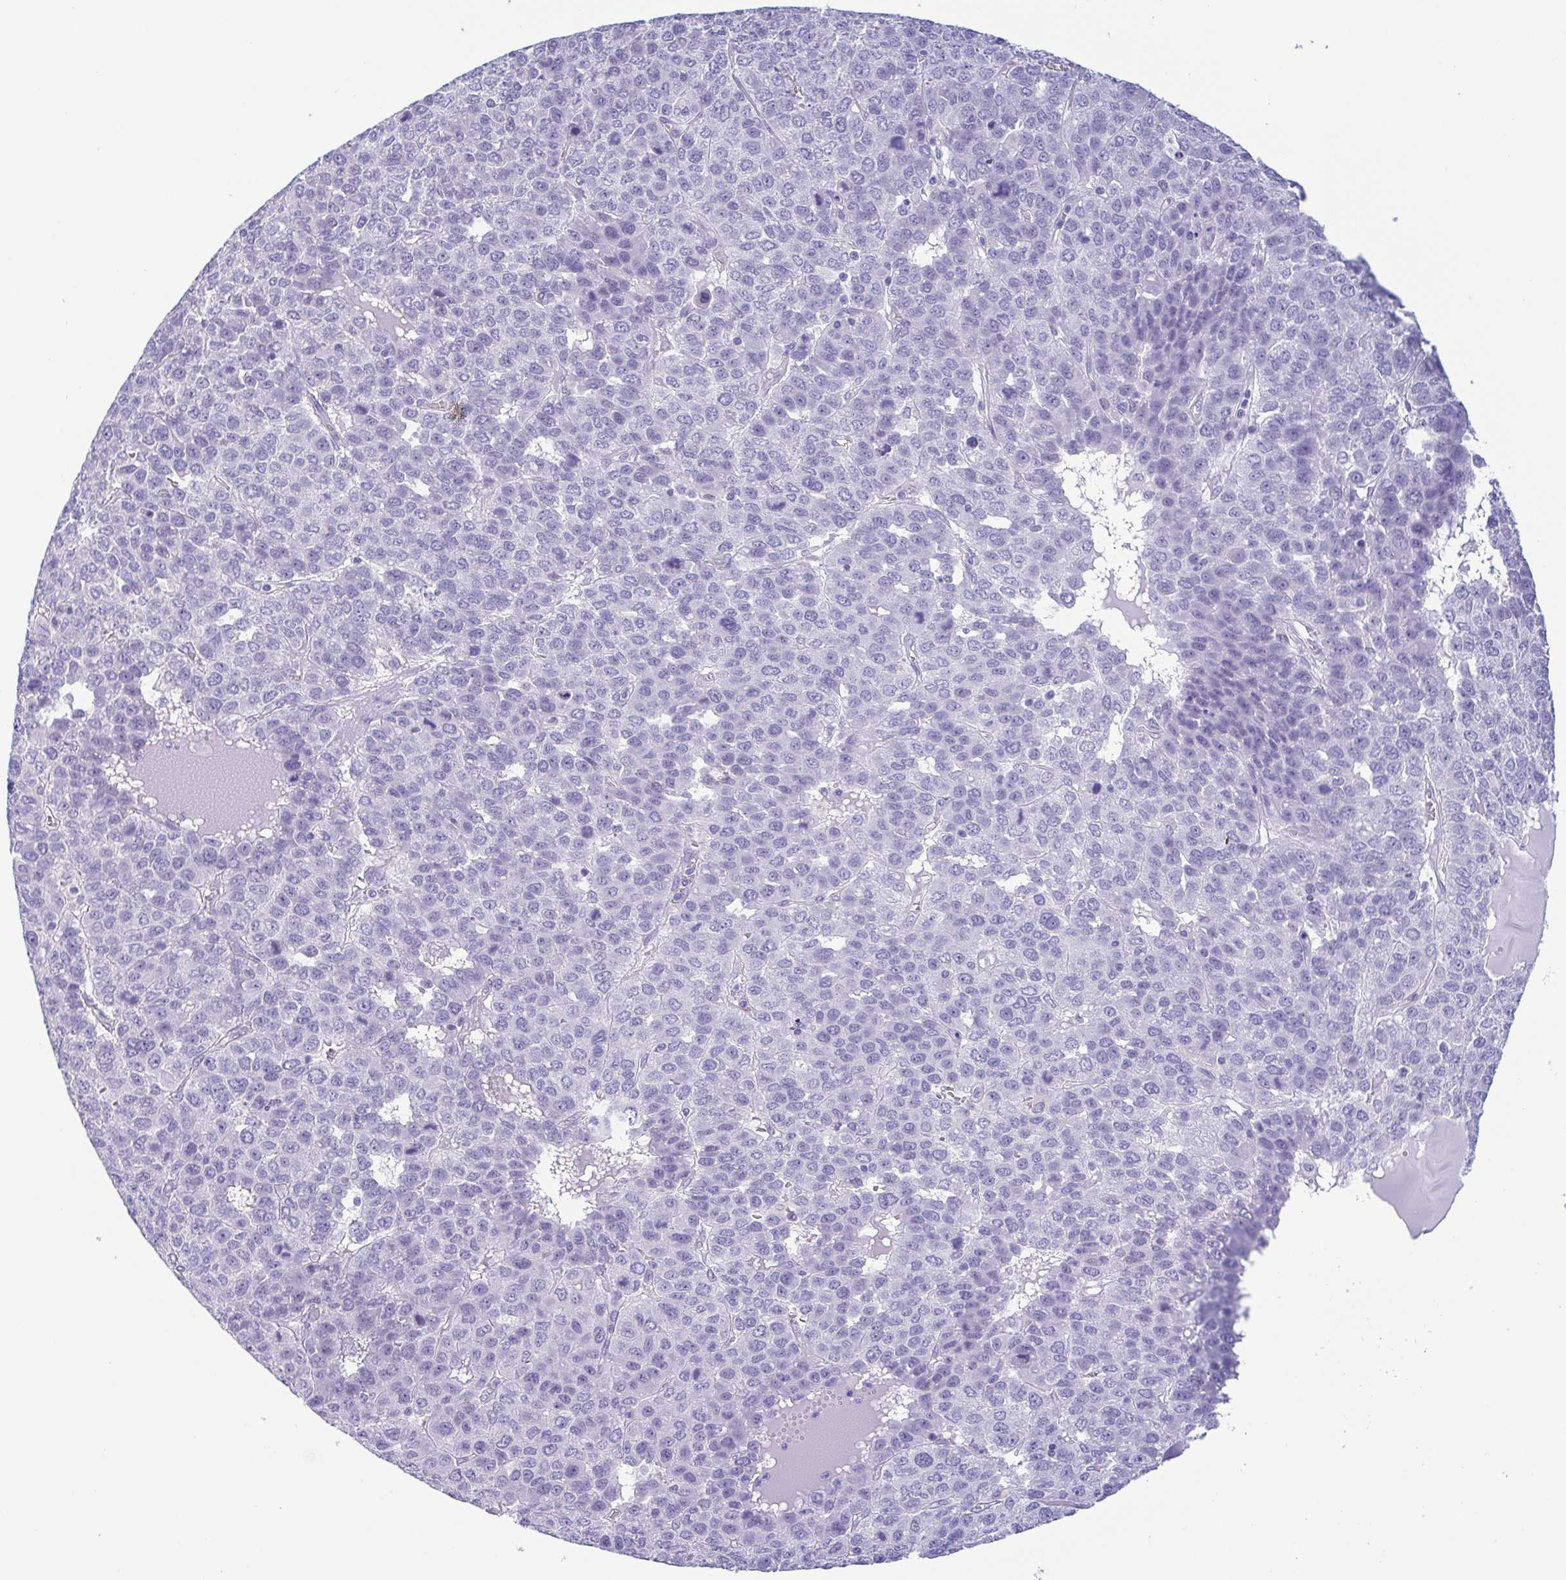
{"staining": {"intensity": "negative", "quantity": "none", "location": "none"}, "tissue": "liver cancer", "cell_type": "Tumor cells", "image_type": "cancer", "snomed": [{"axis": "morphology", "description": "Carcinoma, Hepatocellular, NOS"}, {"axis": "topography", "description": "Liver"}], "caption": "This is an immunohistochemistry image of human liver cancer. There is no staining in tumor cells.", "gene": "MYL7", "patient": {"sex": "male", "age": 69}}